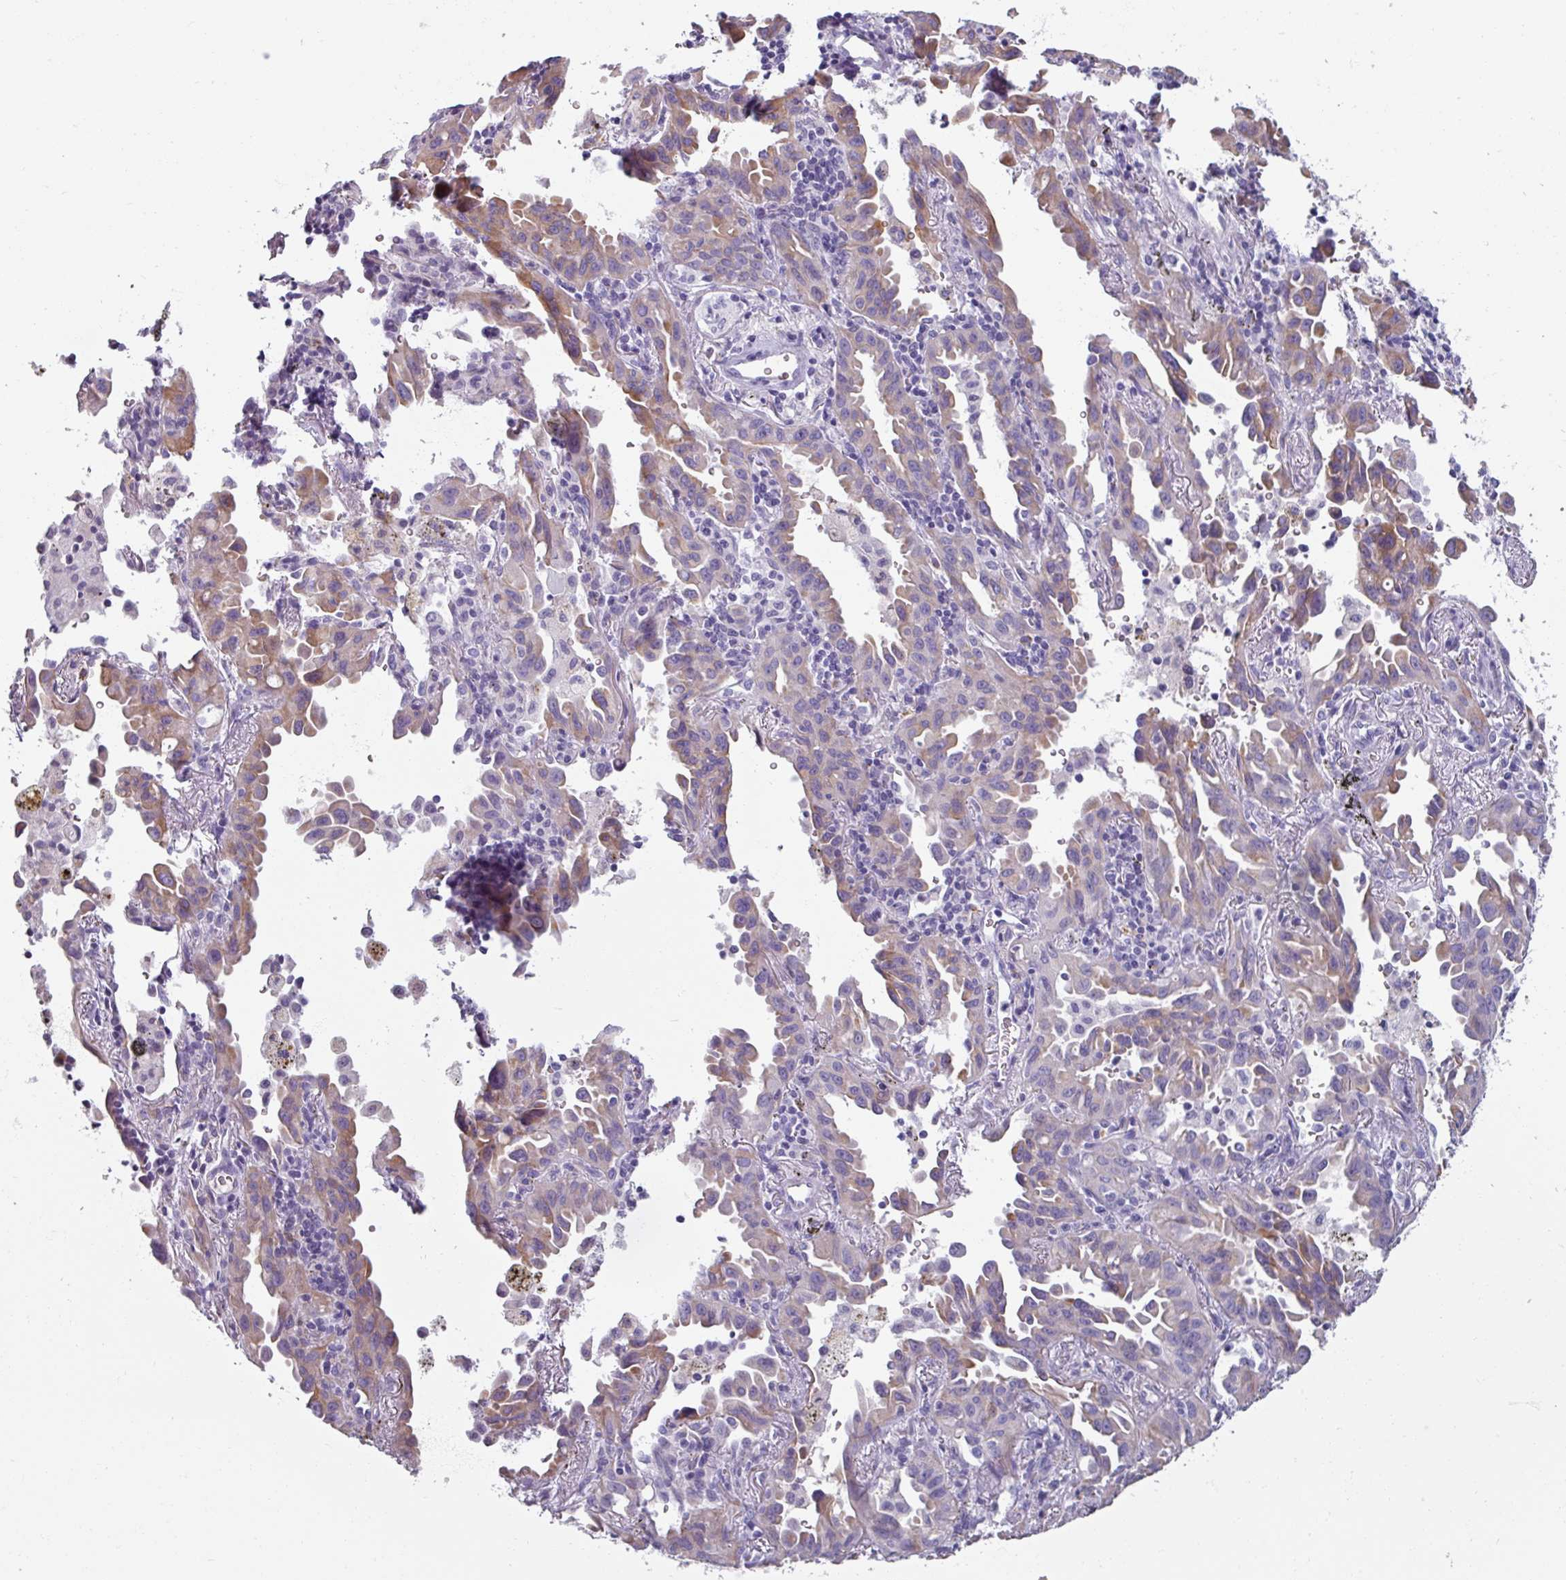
{"staining": {"intensity": "weak", "quantity": "25%-75%", "location": "cytoplasmic/membranous"}, "tissue": "lung cancer", "cell_type": "Tumor cells", "image_type": "cancer", "snomed": [{"axis": "morphology", "description": "Adenocarcinoma, NOS"}, {"axis": "topography", "description": "Lung"}], "caption": "Approximately 25%-75% of tumor cells in human lung cancer reveal weak cytoplasmic/membranous protein expression as visualized by brown immunohistochemical staining.", "gene": "SPESP1", "patient": {"sex": "male", "age": 68}}